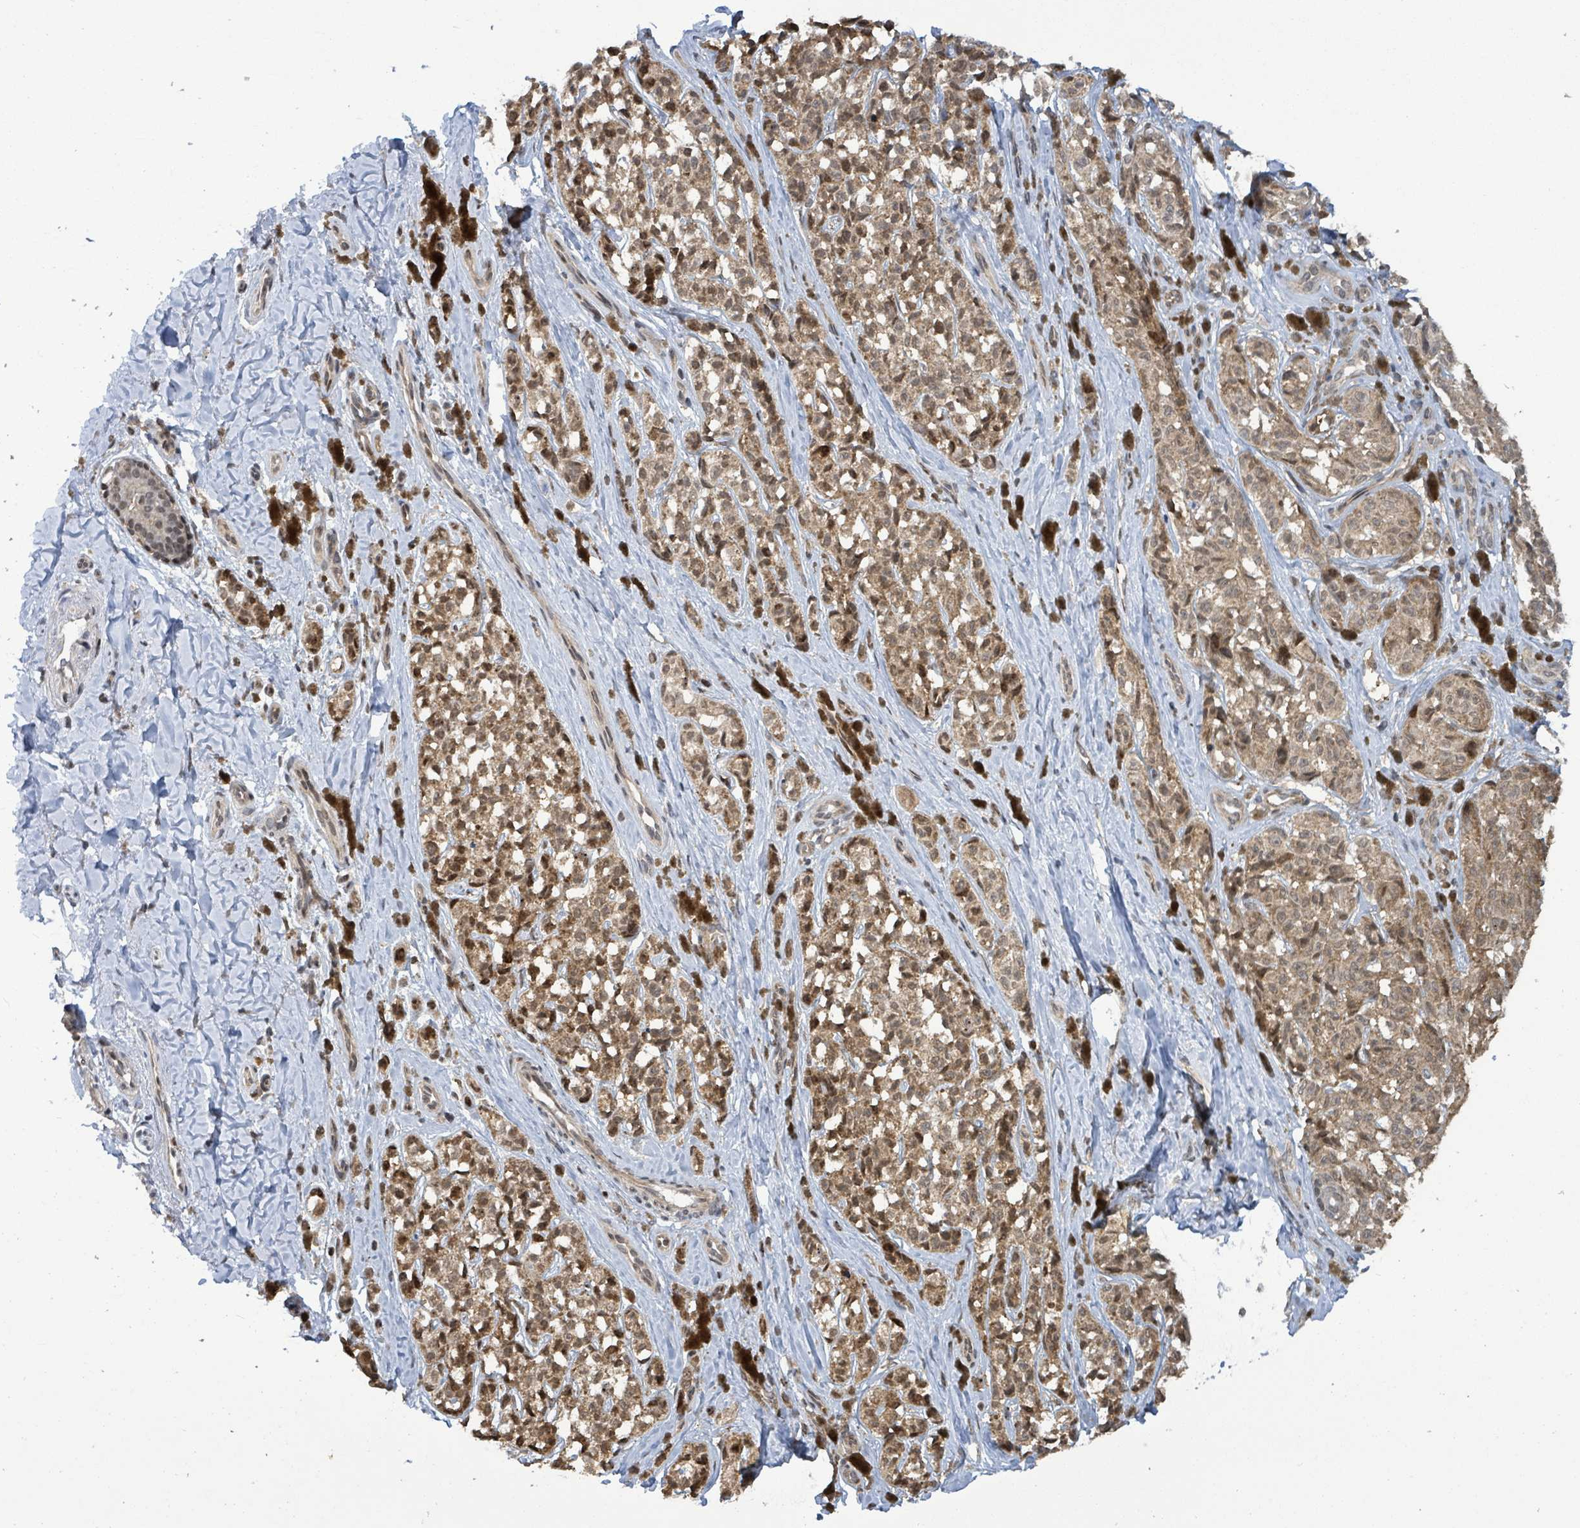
{"staining": {"intensity": "moderate", "quantity": ">75%", "location": "cytoplasmic/membranous,nuclear"}, "tissue": "melanoma", "cell_type": "Tumor cells", "image_type": "cancer", "snomed": [{"axis": "morphology", "description": "Malignant melanoma, NOS"}, {"axis": "topography", "description": "Skin"}], "caption": "About >75% of tumor cells in human melanoma display moderate cytoplasmic/membranous and nuclear protein expression as visualized by brown immunohistochemical staining.", "gene": "COQ6", "patient": {"sex": "female", "age": 65}}